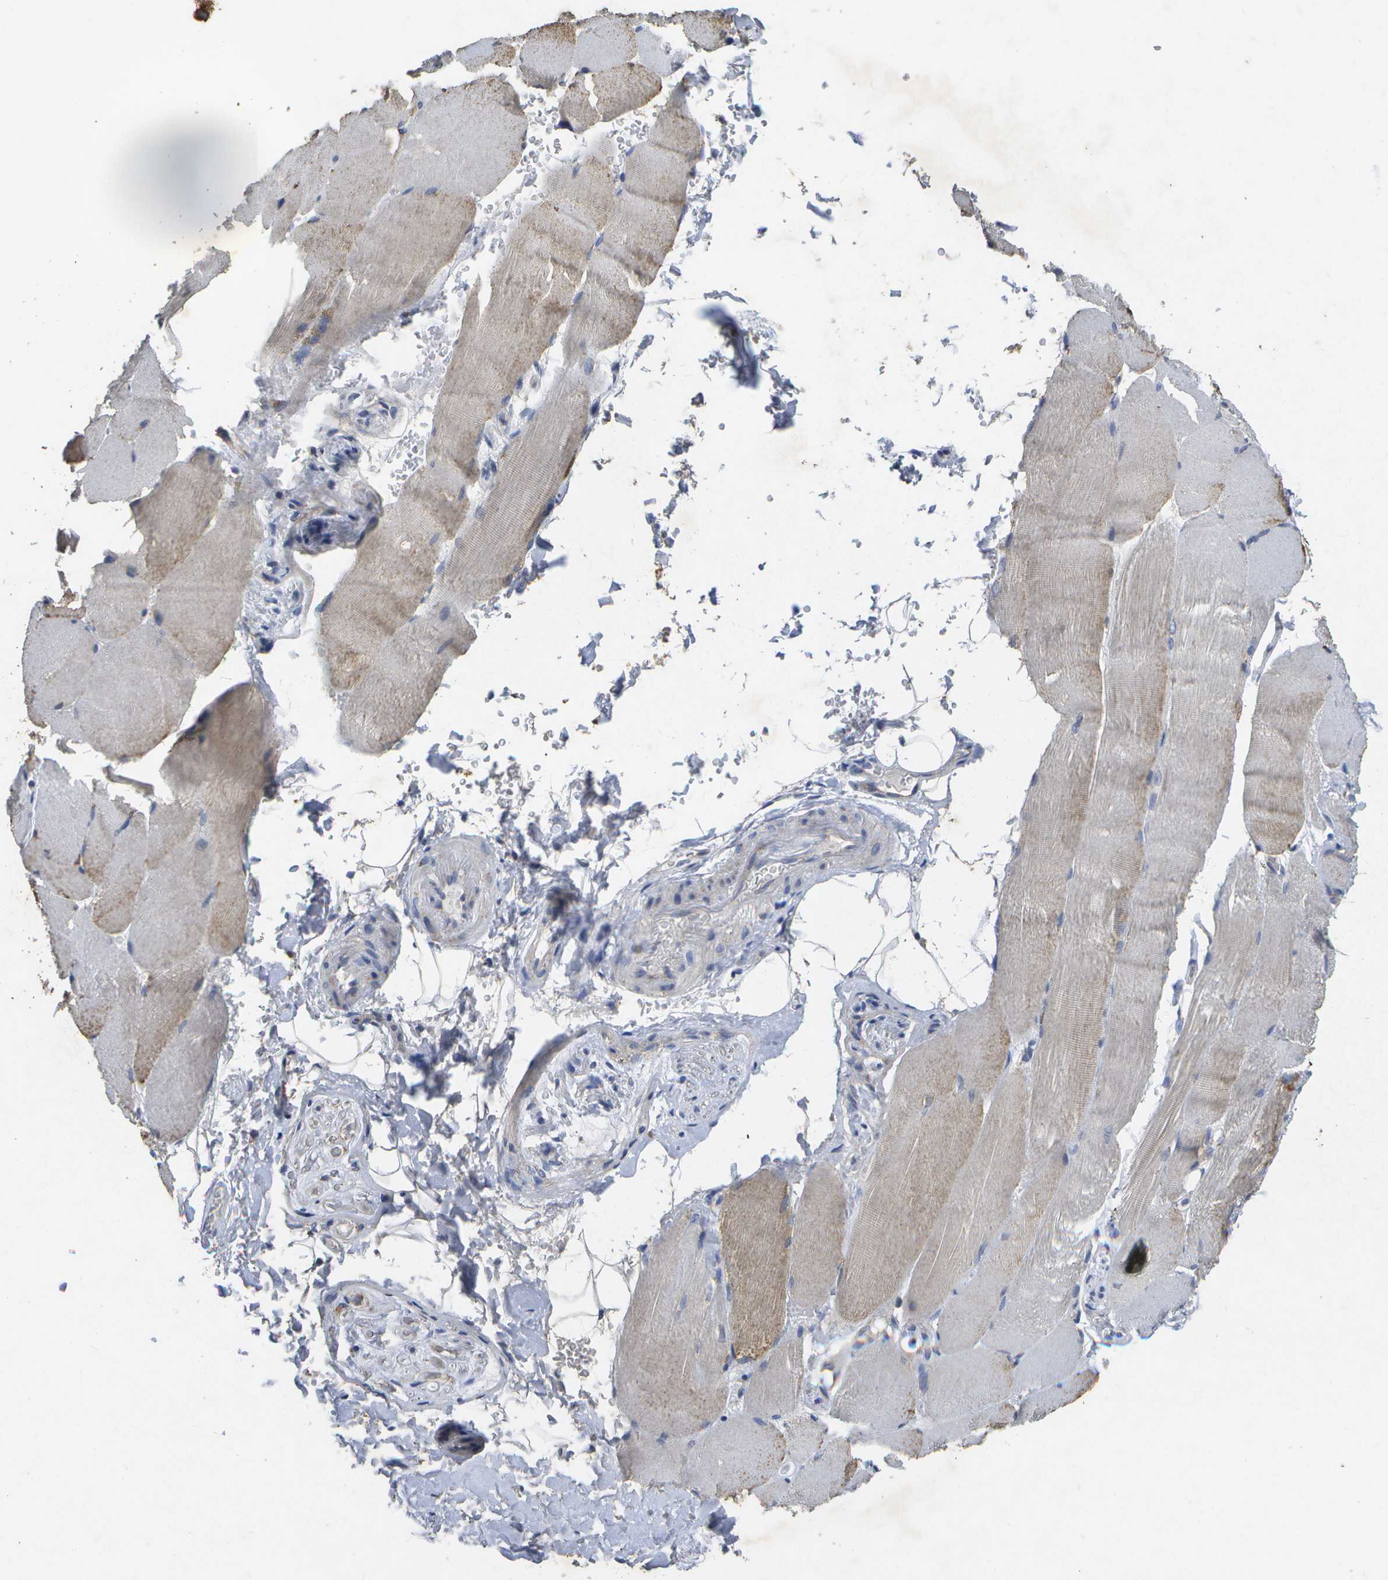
{"staining": {"intensity": "weak", "quantity": "25%-75%", "location": "cytoplasmic/membranous"}, "tissue": "skeletal muscle", "cell_type": "Myocytes", "image_type": "normal", "snomed": [{"axis": "morphology", "description": "Normal tissue, NOS"}, {"axis": "topography", "description": "Skin"}, {"axis": "topography", "description": "Skeletal muscle"}], "caption": "Immunohistochemistry (IHC) (DAB) staining of benign human skeletal muscle demonstrates weak cytoplasmic/membranous protein expression in about 25%-75% of myocytes.", "gene": "KDELR1", "patient": {"sex": "male", "age": 83}}